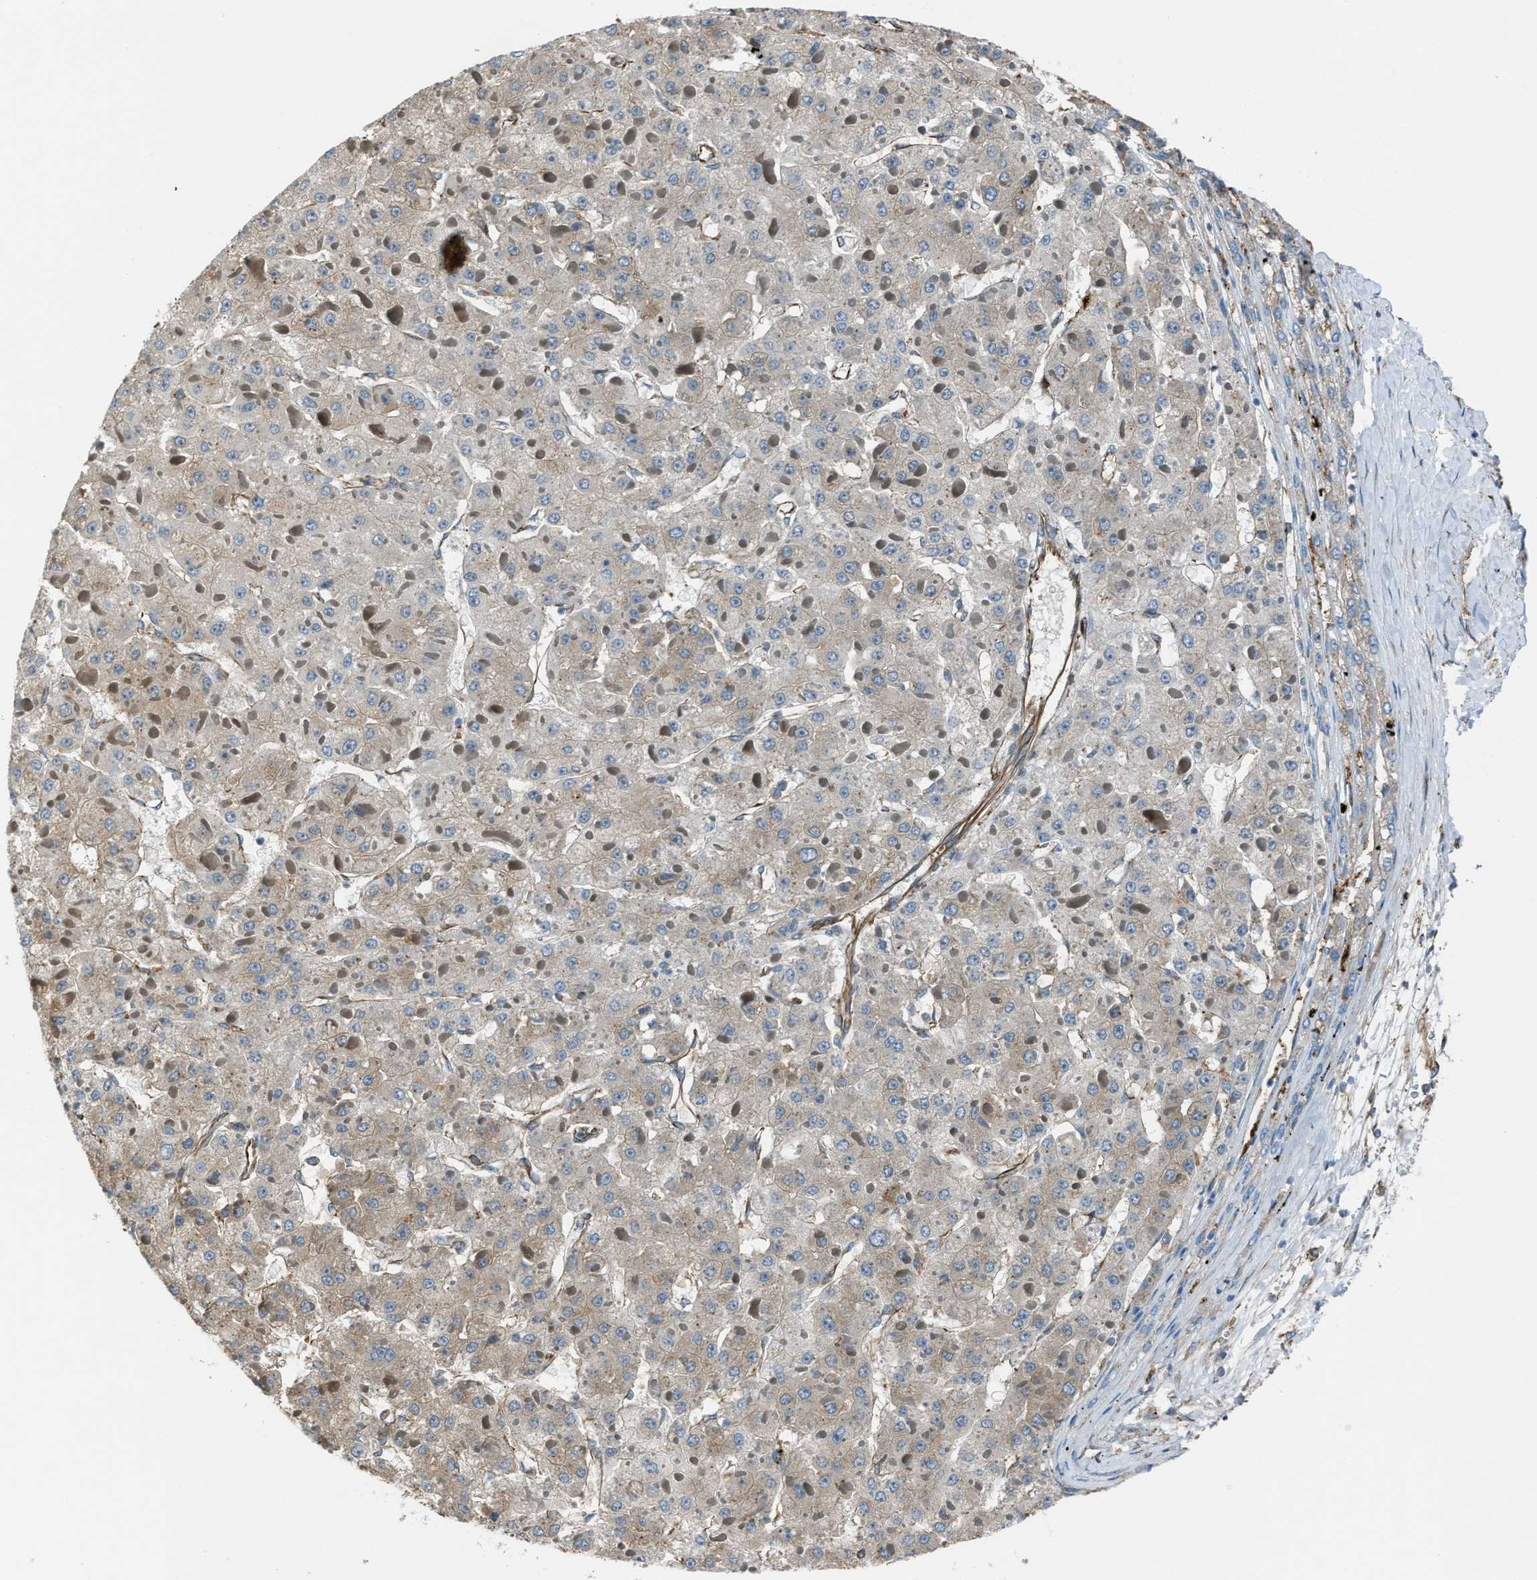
{"staining": {"intensity": "weak", "quantity": "25%-75%", "location": "cytoplasmic/membranous"}, "tissue": "liver cancer", "cell_type": "Tumor cells", "image_type": "cancer", "snomed": [{"axis": "morphology", "description": "Carcinoma, Hepatocellular, NOS"}, {"axis": "topography", "description": "Liver"}], "caption": "The histopathology image demonstrates staining of liver cancer (hepatocellular carcinoma), revealing weak cytoplasmic/membranous protein expression (brown color) within tumor cells.", "gene": "TRPC1", "patient": {"sex": "female", "age": 73}}